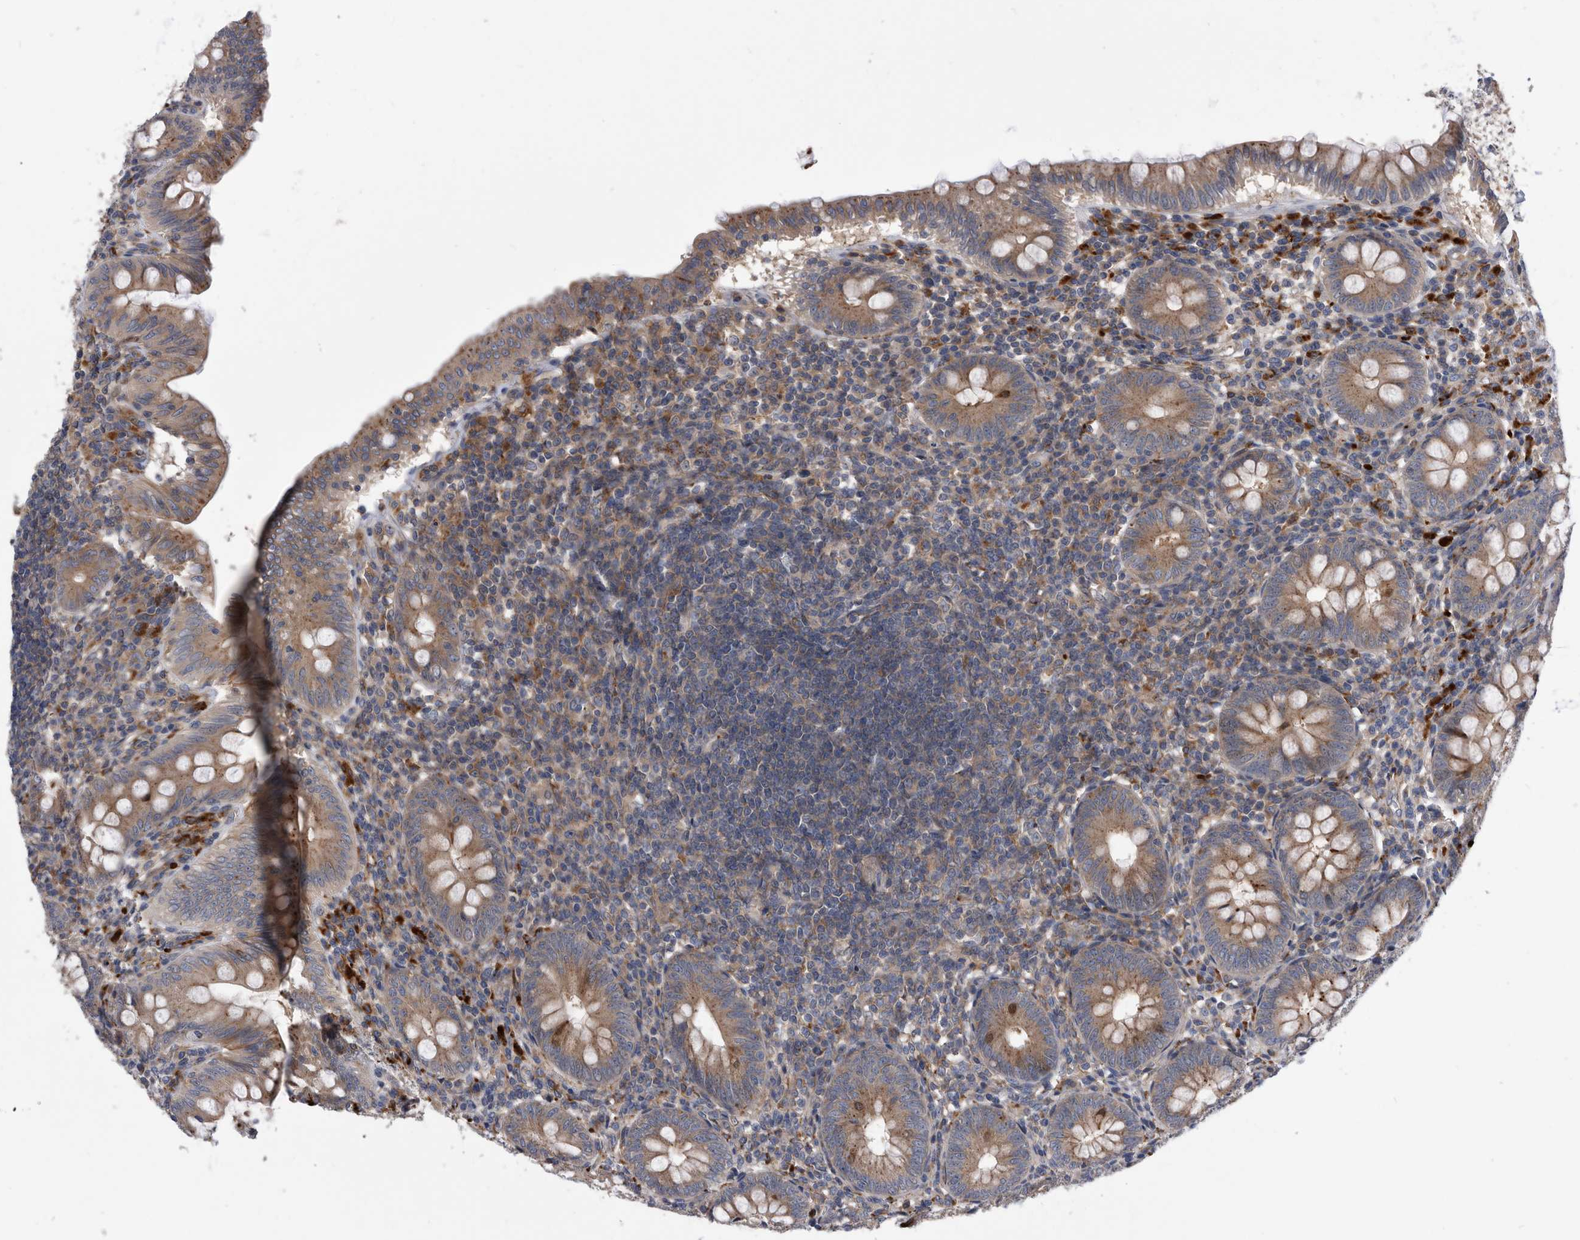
{"staining": {"intensity": "strong", "quantity": ">75%", "location": "cytoplasmic/membranous"}, "tissue": "appendix", "cell_type": "Glandular cells", "image_type": "normal", "snomed": [{"axis": "morphology", "description": "Normal tissue, NOS"}, {"axis": "topography", "description": "Appendix"}], "caption": "Strong cytoplasmic/membranous protein staining is present in about >75% of glandular cells in appendix. The protein is shown in brown color, while the nuclei are stained blue.", "gene": "BAIAP3", "patient": {"sex": "male", "age": 14}}